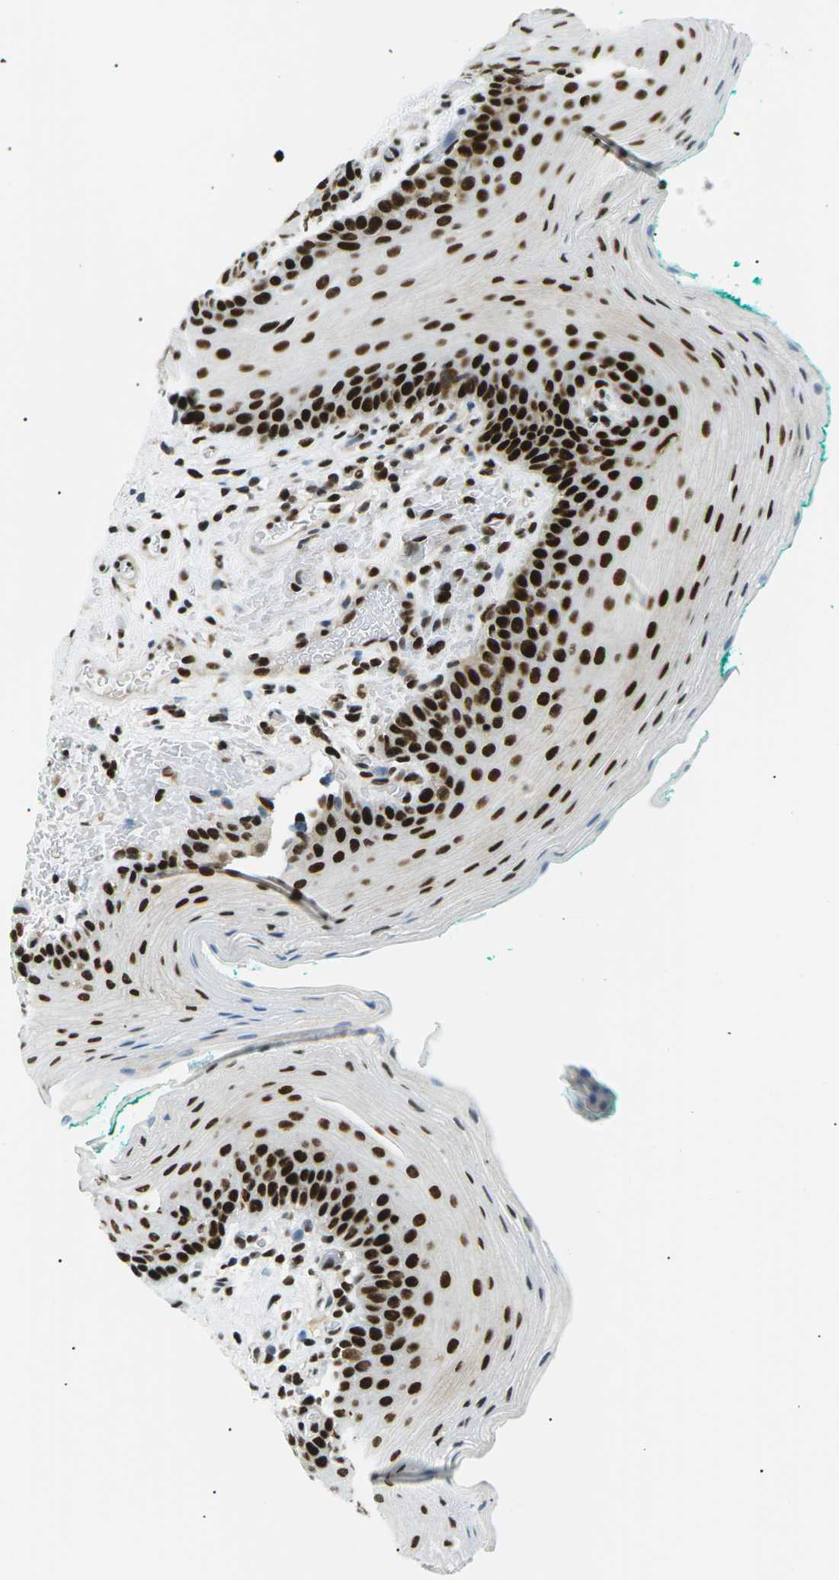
{"staining": {"intensity": "strong", "quantity": ">75%", "location": "nuclear"}, "tissue": "oral mucosa", "cell_type": "Squamous epithelial cells", "image_type": "normal", "snomed": [{"axis": "morphology", "description": "Normal tissue, NOS"}, {"axis": "topography", "description": "Oral tissue"}], "caption": "Immunohistochemistry (IHC) histopathology image of unremarkable oral mucosa: human oral mucosa stained using immunohistochemistry shows high levels of strong protein expression localized specifically in the nuclear of squamous epithelial cells, appearing as a nuclear brown color.", "gene": "RPA2", "patient": {"sex": "male", "age": 58}}